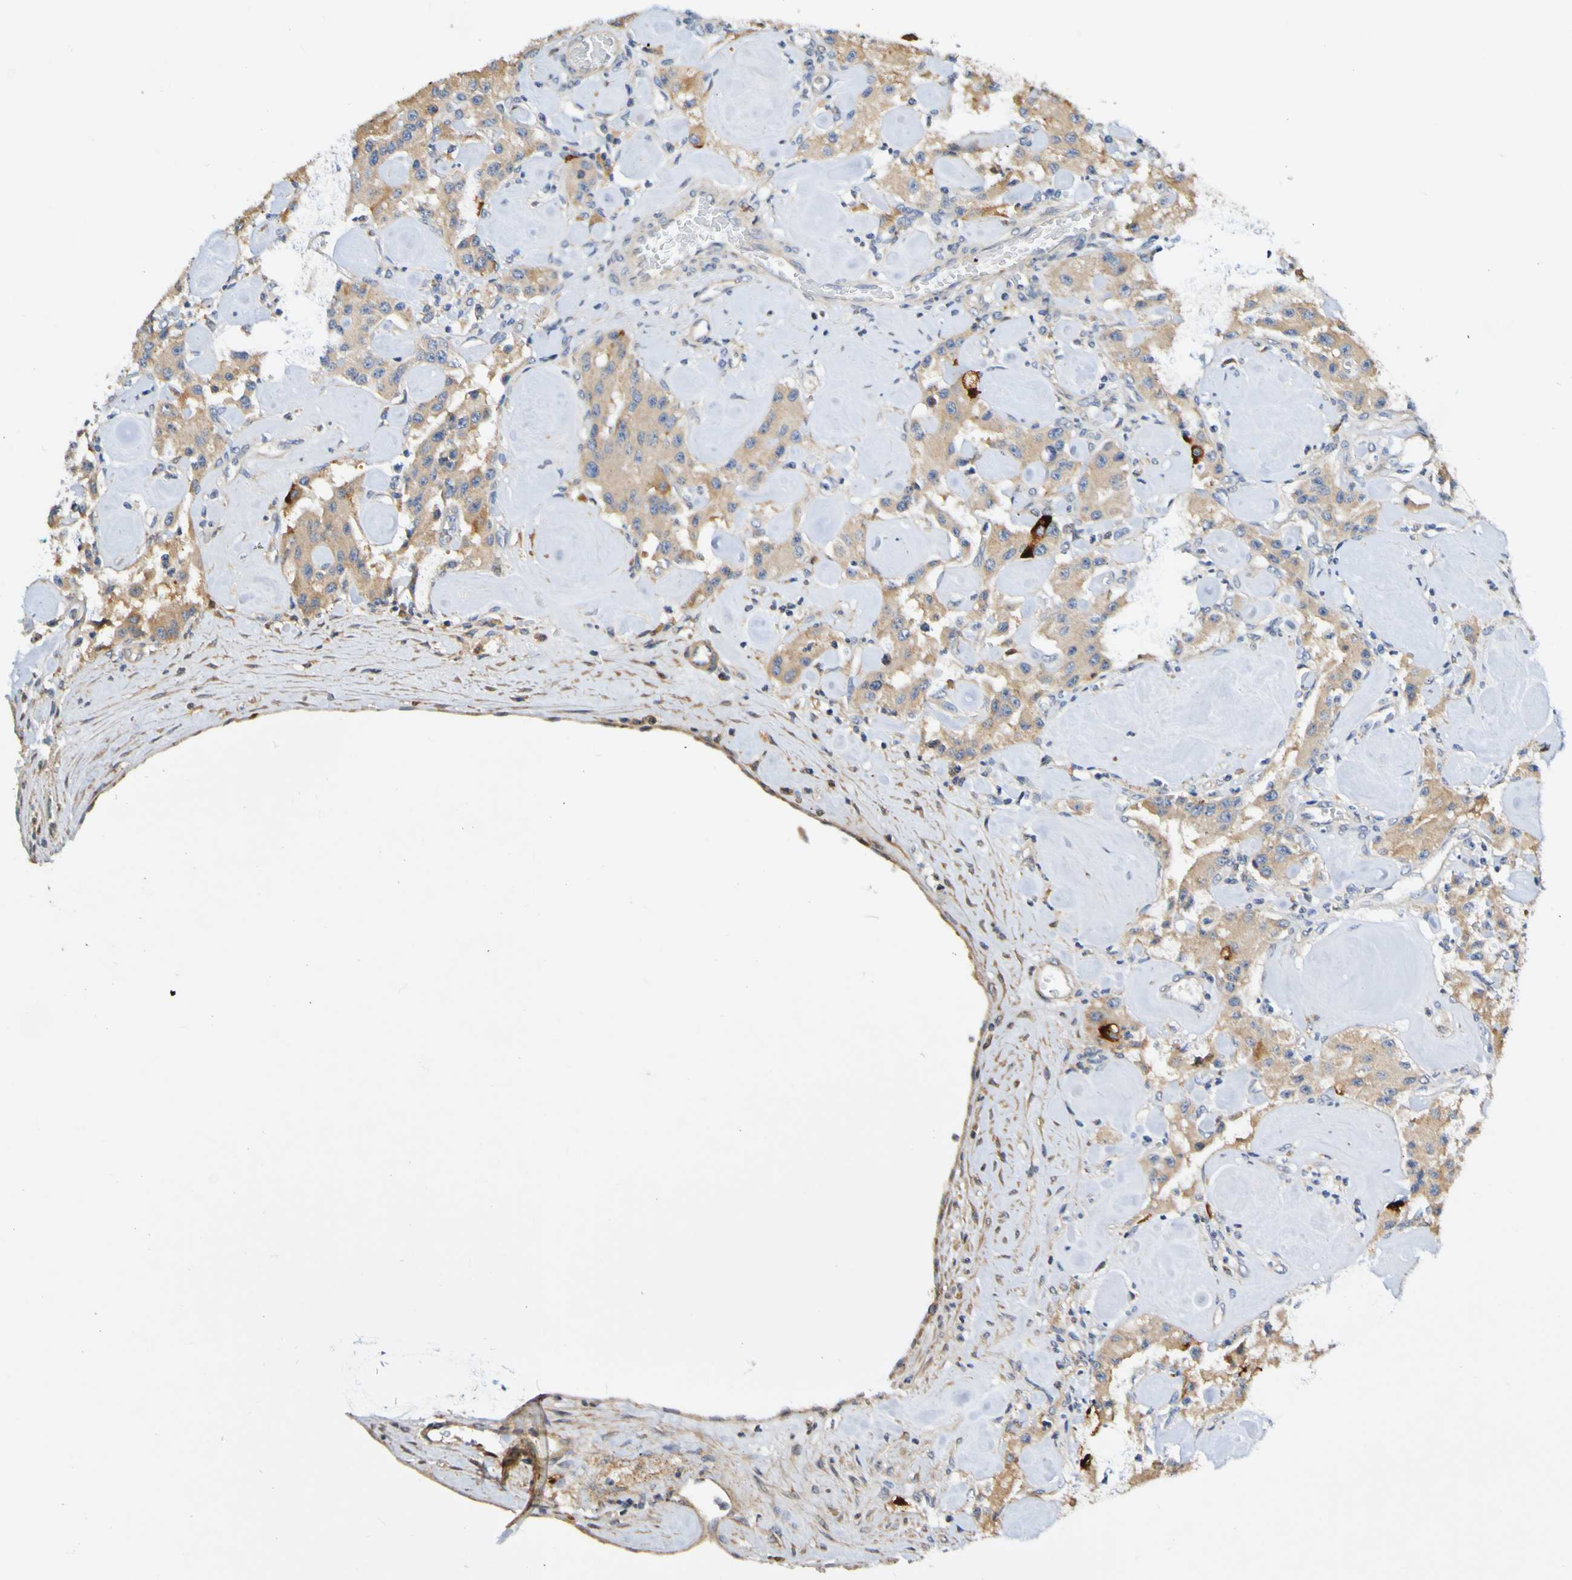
{"staining": {"intensity": "moderate", "quantity": ">75%", "location": "cytoplasmic/membranous"}, "tissue": "carcinoid", "cell_type": "Tumor cells", "image_type": "cancer", "snomed": [{"axis": "morphology", "description": "Carcinoid, malignant, NOS"}, {"axis": "topography", "description": "Pancreas"}], "caption": "There is medium levels of moderate cytoplasmic/membranous staining in tumor cells of carcinoid (malignant), as demonstrated by immunohistochemical staining (brown color).", "gene": "METAP2", "patient": {"sex": "male", "age": 41}}